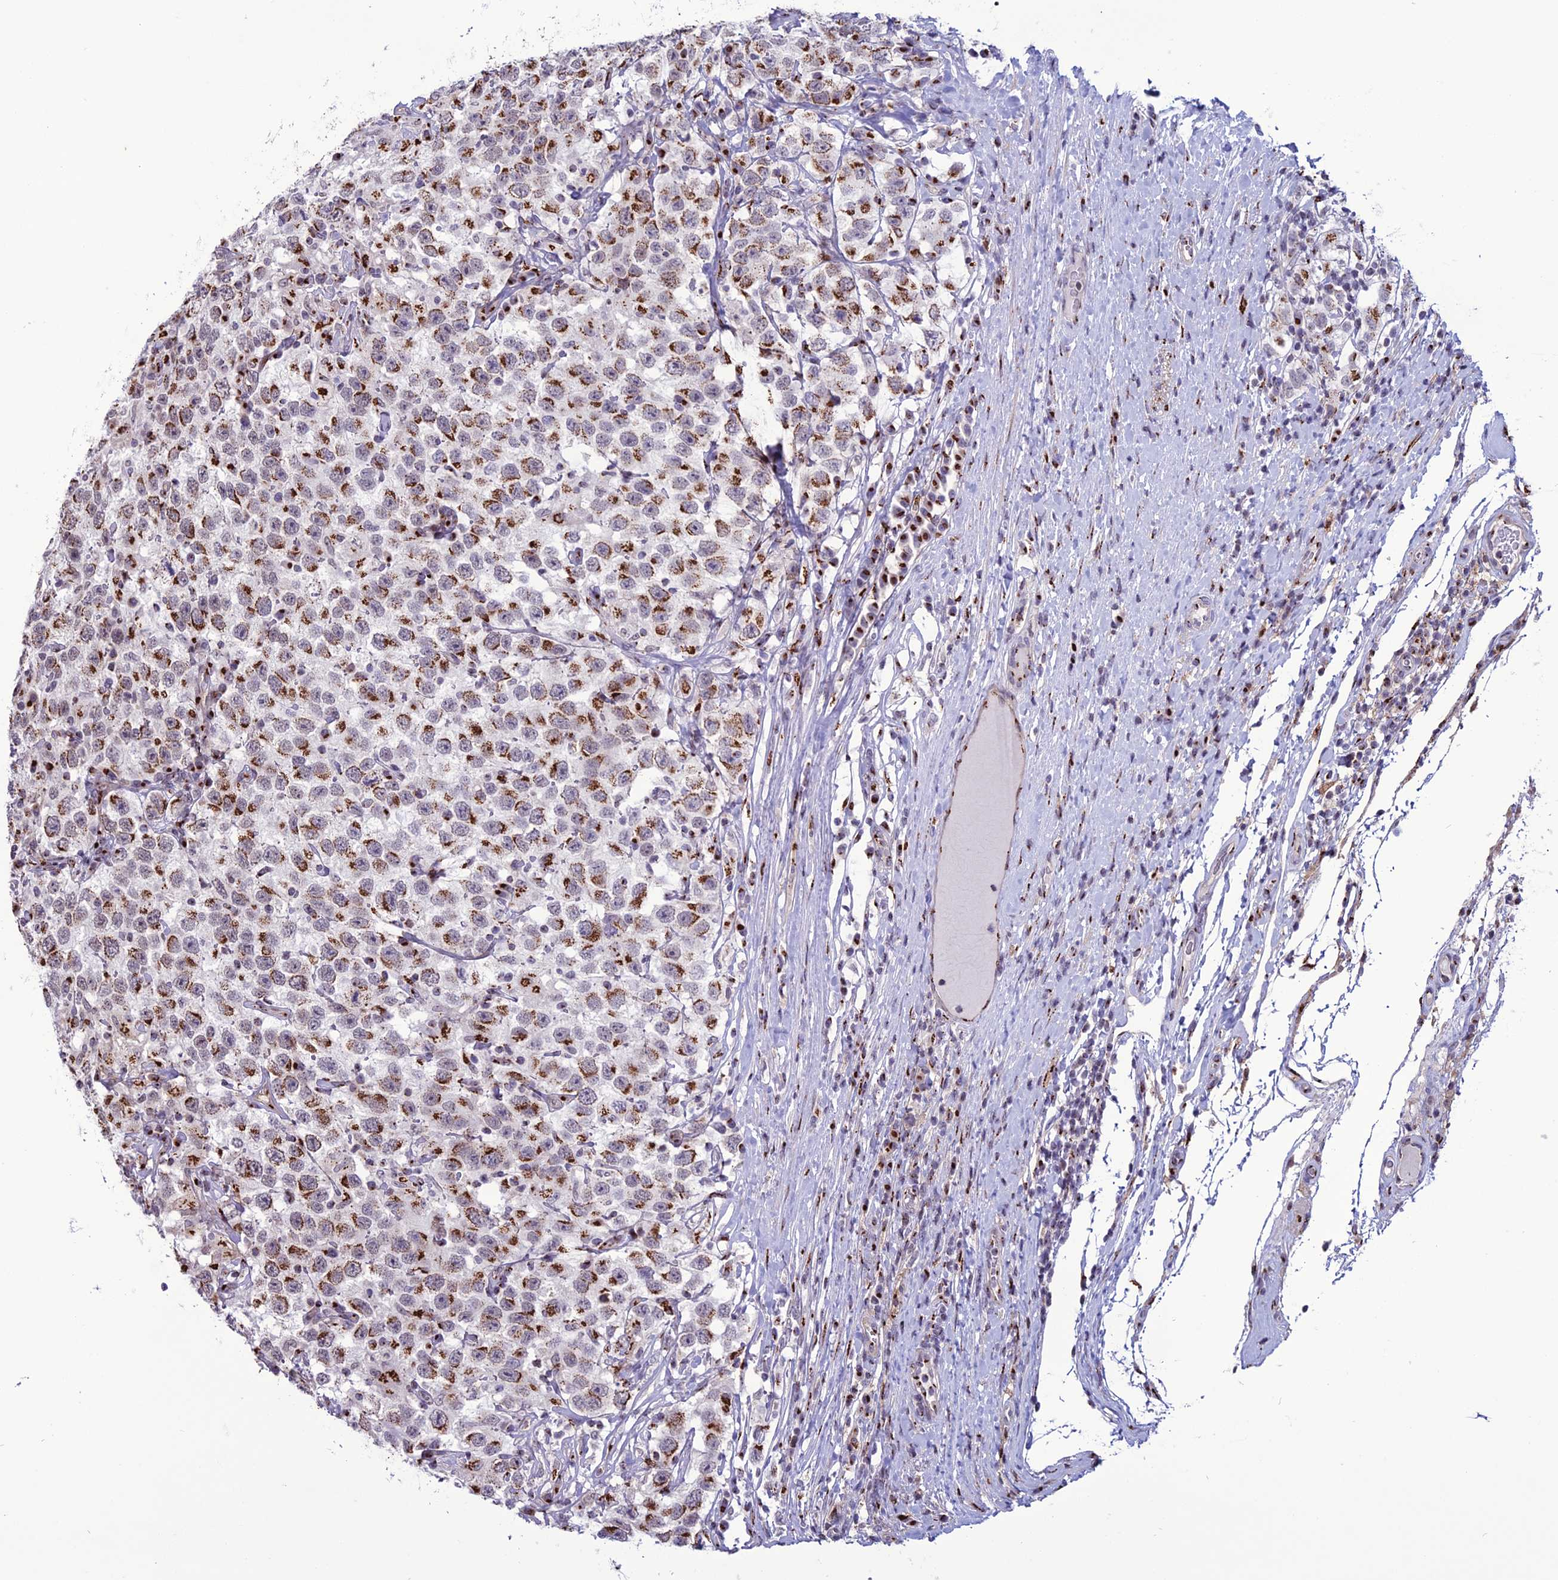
{"staining": {"intensity": "strong", "quantity": ">75%", "location": "cytoplasmic/membranous"}, "tissue": "testis cancer", "cell_type": "Tumor cells", "image_type": "cancer", "snomed": [{"axis": "morphology", "description": "Seminoma, NOS"}, {"axis": "topography", "description": "Testis"}], "caption": "There is high levels of strong cytoplasmic/membranous expression in tumor cells of testis cancer, as demonstrated by immunohistochemical staining (brown color).", "gene": "PLEKHA4", "patient": {"sex": "male", "age": 41}}